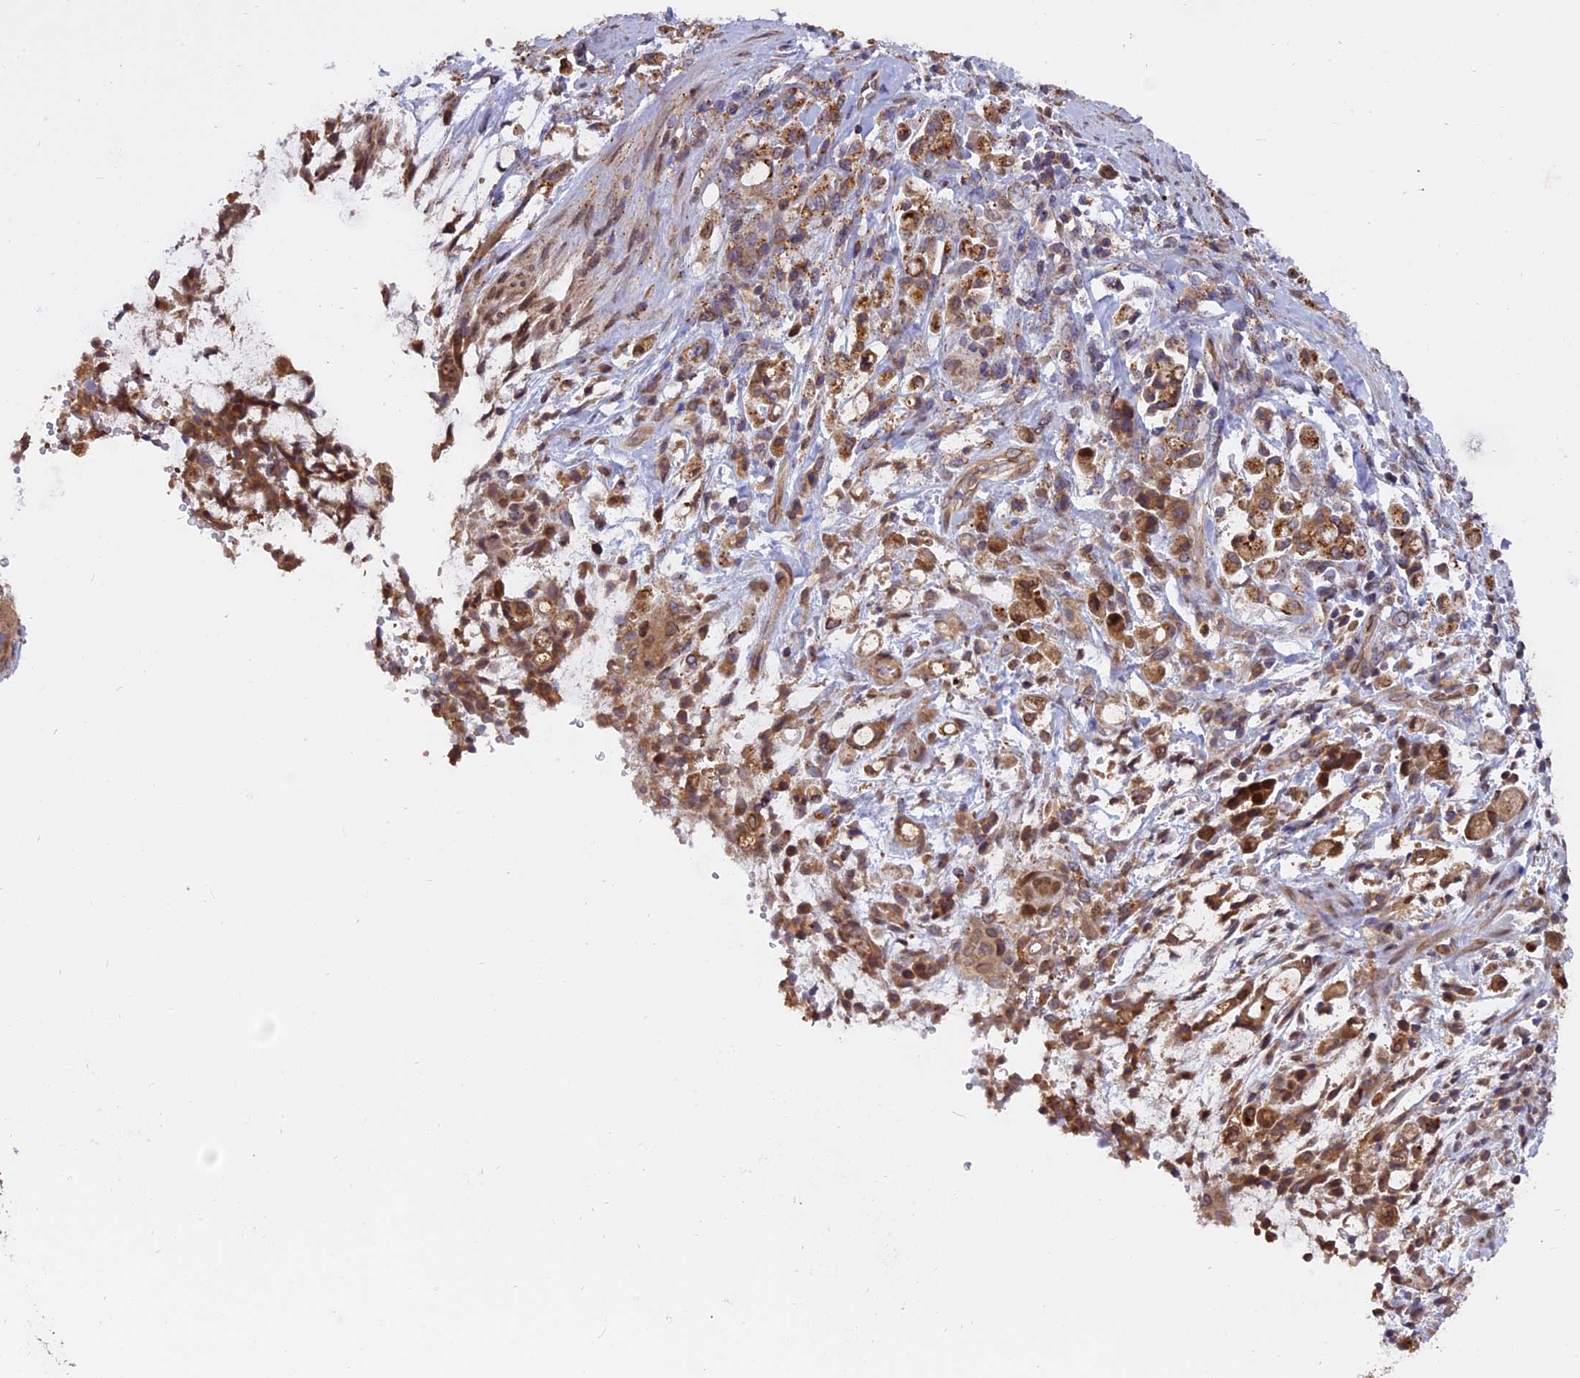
{"staining": {"intensity": "moderate", "quantity": ">75%", "location": "cytoplasmic/membranous,nuclear"}, "tissue": "stomach cancer", "cell_type": "Tumor cells", "image_type": "cancer", "snomed": [{"axis": "morphology", "description": "Adenocarcinoma, NOS"}, {"axis": "topography", "description": "Stomach"}], "caption": "Adenocarcinoma (stomach) stained with DAB (3,3'-diaminobenzidine) immunohistochemistry (IHC) shows medium levels of moderate cytoplasmic/membranous and nuclear expression in about >75% of tumor cells.", "gene": "CHMP2A", "patient": {"sex": "female", "age": 60}}